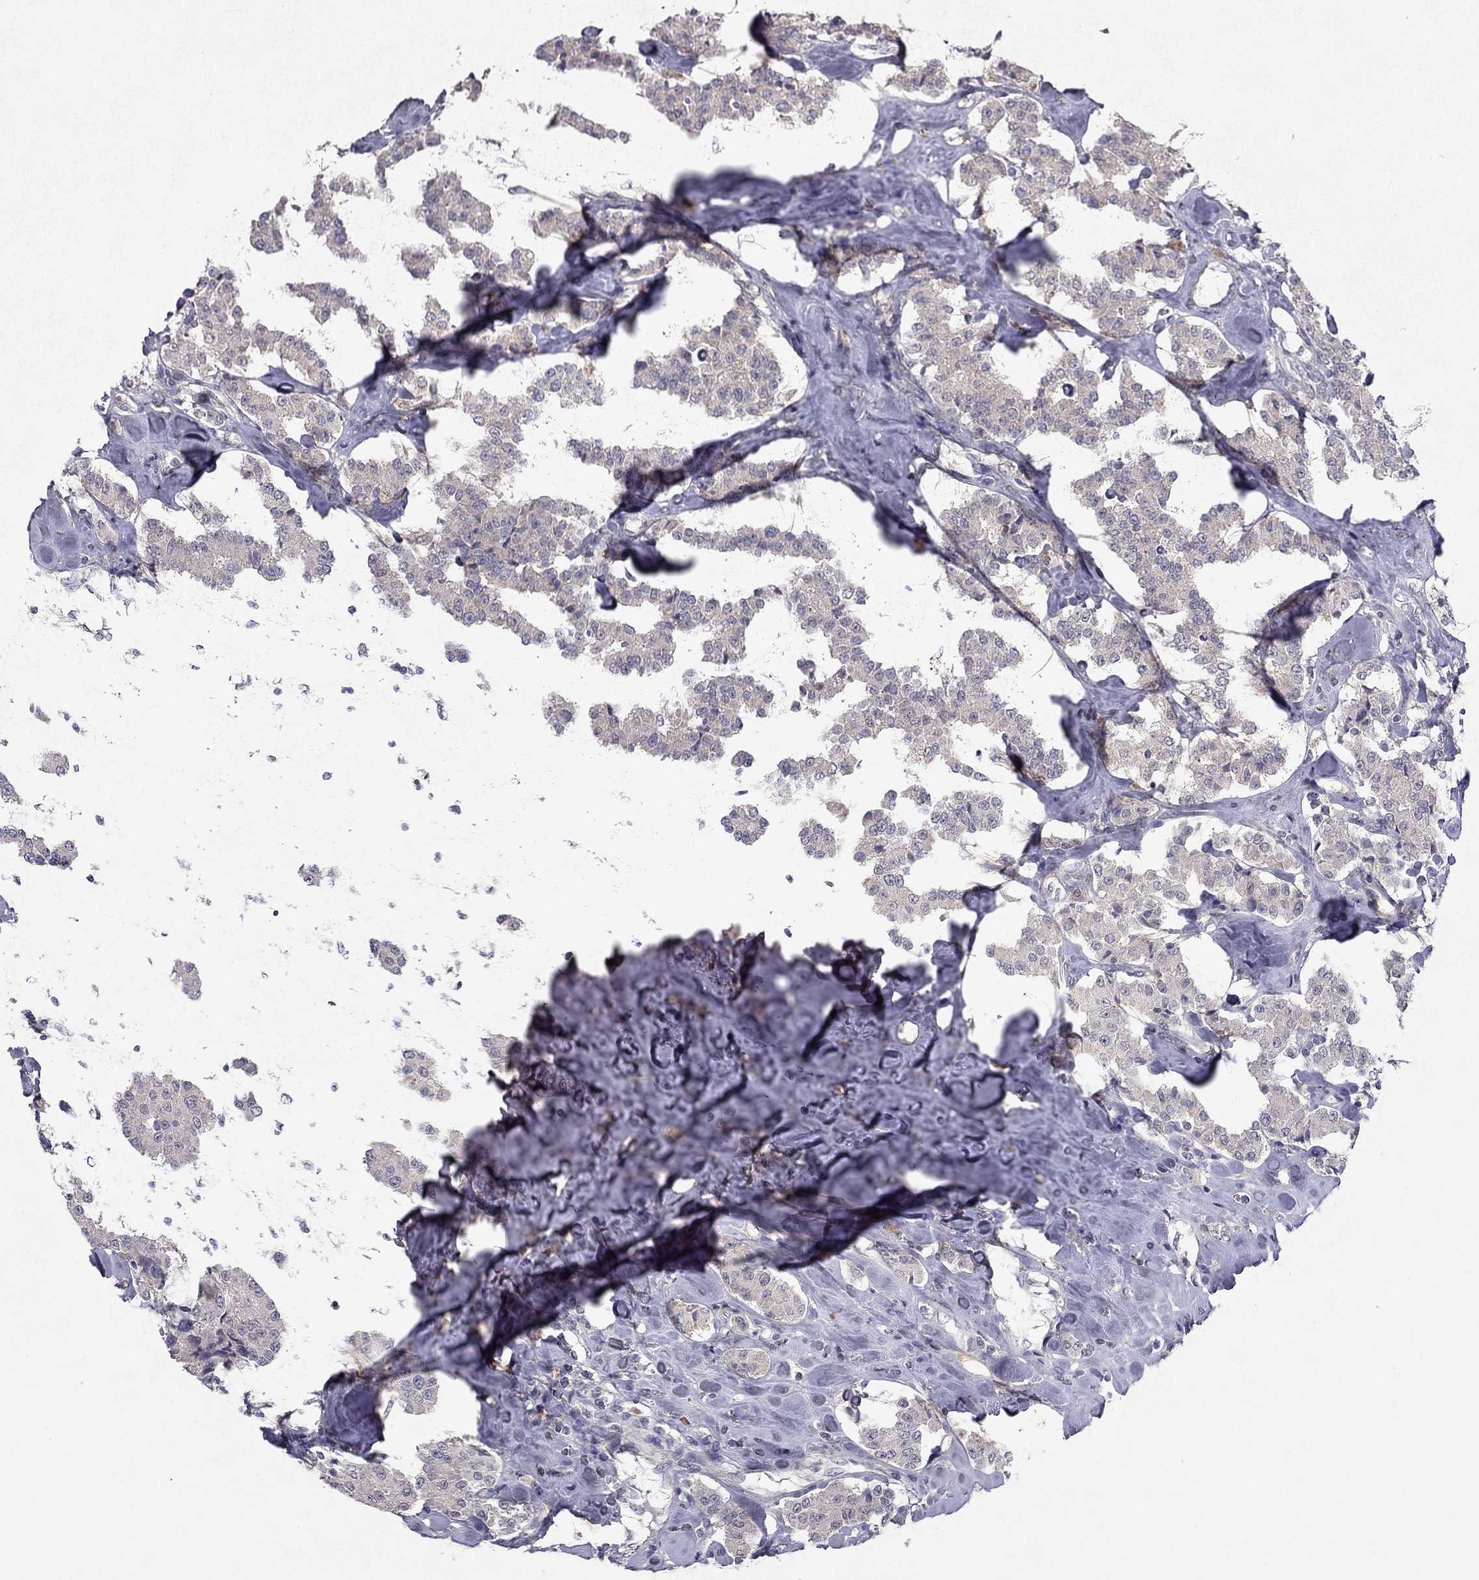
{"staining": {"intensity": "negative", "quantity": "none", "location": "none"}, "tissue": "carcinoid", "cell_type": "Tumor cells", "image_type": "cancer", "snomed": [{"axis": "morphology", "description": "Carcinoid, malignant, NOS"}, {"axis": "topography", "description": "Pancreas"}], "caption": "Micrograph shows no significant protein positivity in tumor cells of carcinoid.", "gene": "ESR2", "patient": {"sex": "male", "age": 41}}